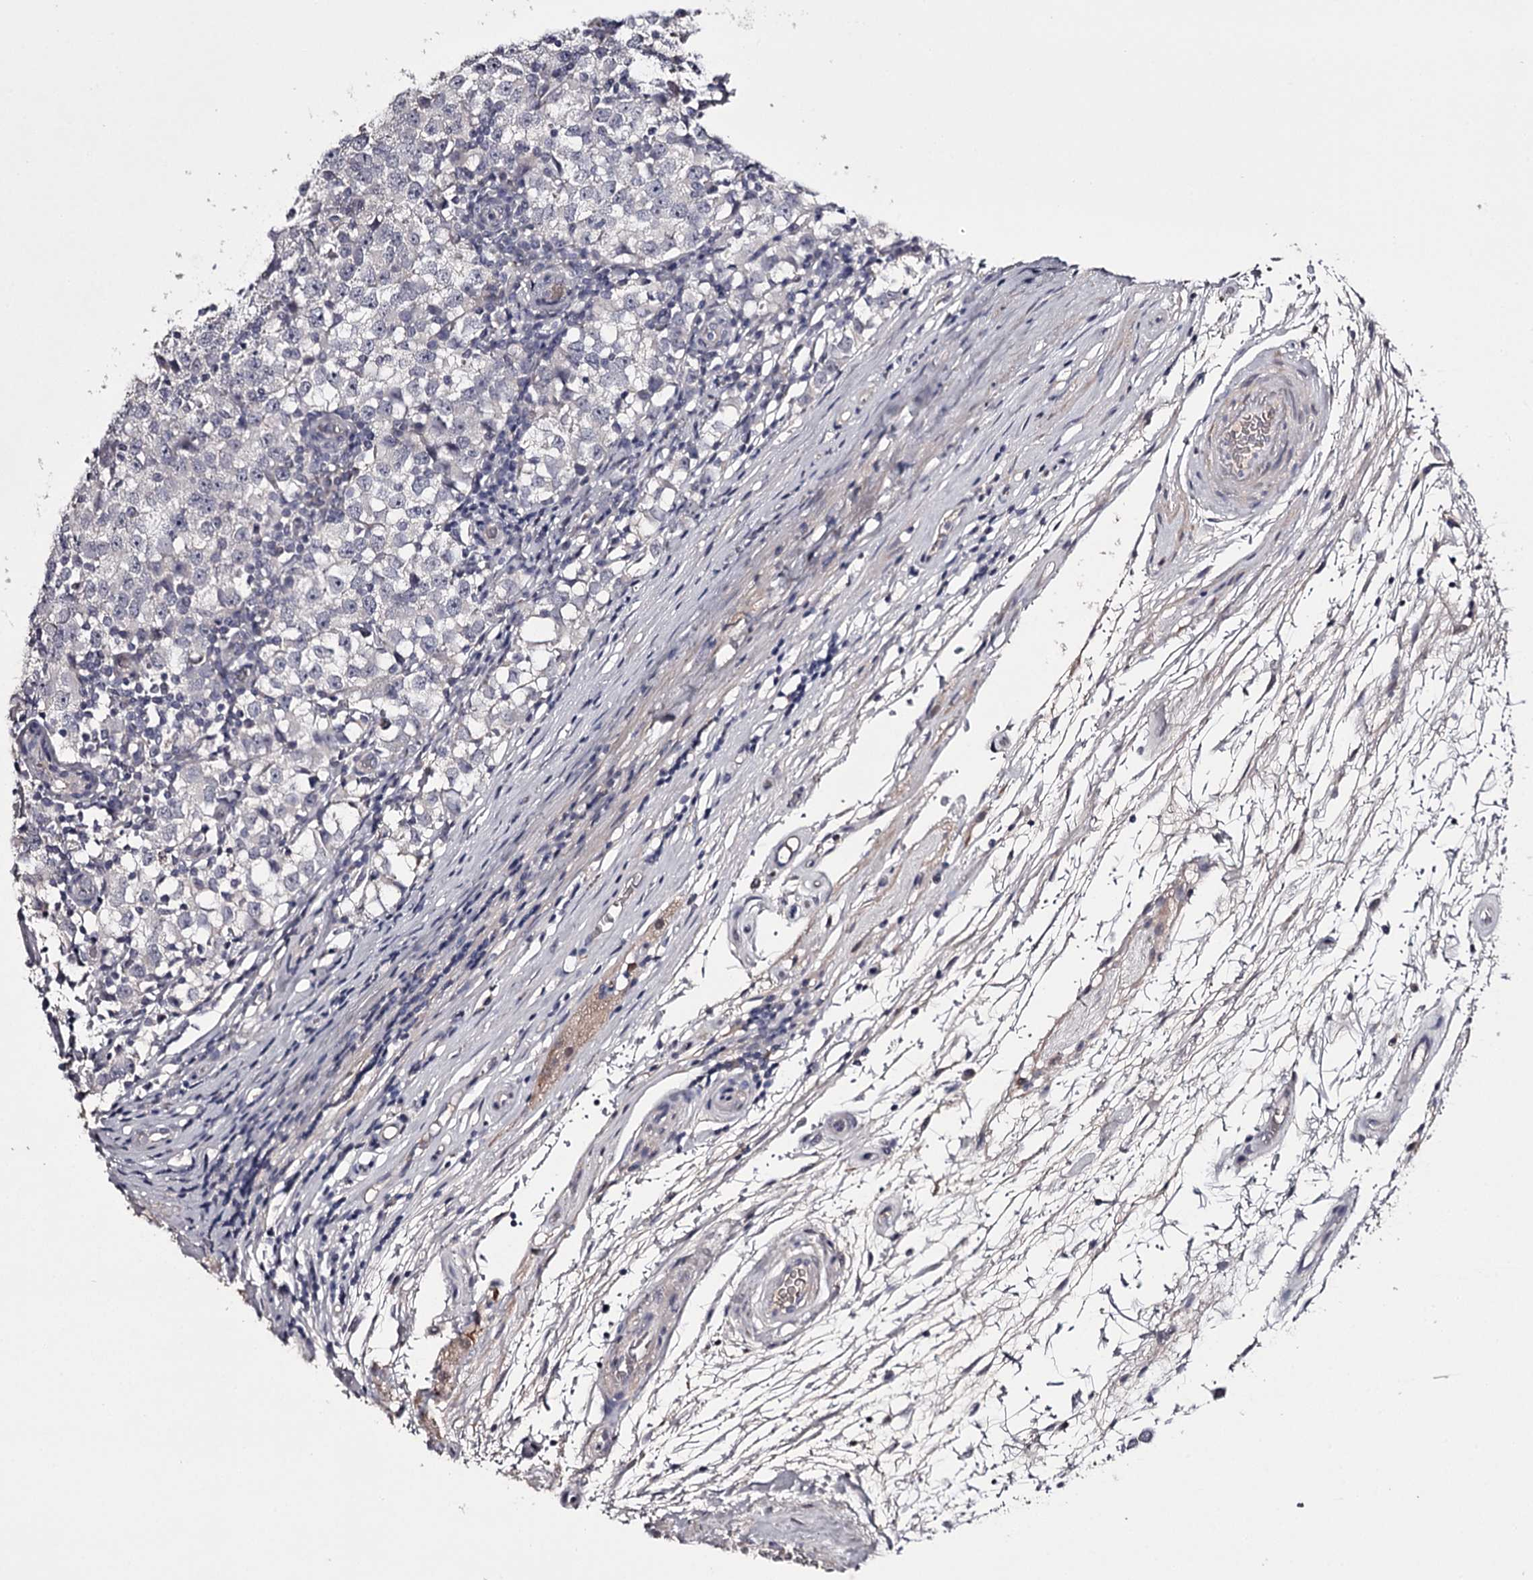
{"staining": {"intensity": "negative", "quantity": "none", "location": "none"}, "tissue": "testis cancer", "cell_type": "Tumor cells", "image_type": "cancer", "snomed": [{"axis": "morphology", "description": "Seminoma, NOS"}, {"axis": "topography", "description": "Testis"}], "caption": "IHC of seminoma (testis) shows no staining in tumor cells. (Stains: DAB (3,3'-diaminobenzidine) immunohistochemistry (IHC) with hematoxylin counter stain, Microscopy: brightfield microscopy at high magnification).", "gene": "FDXACB1", "patient": {"sex": "male", "age": 65}}